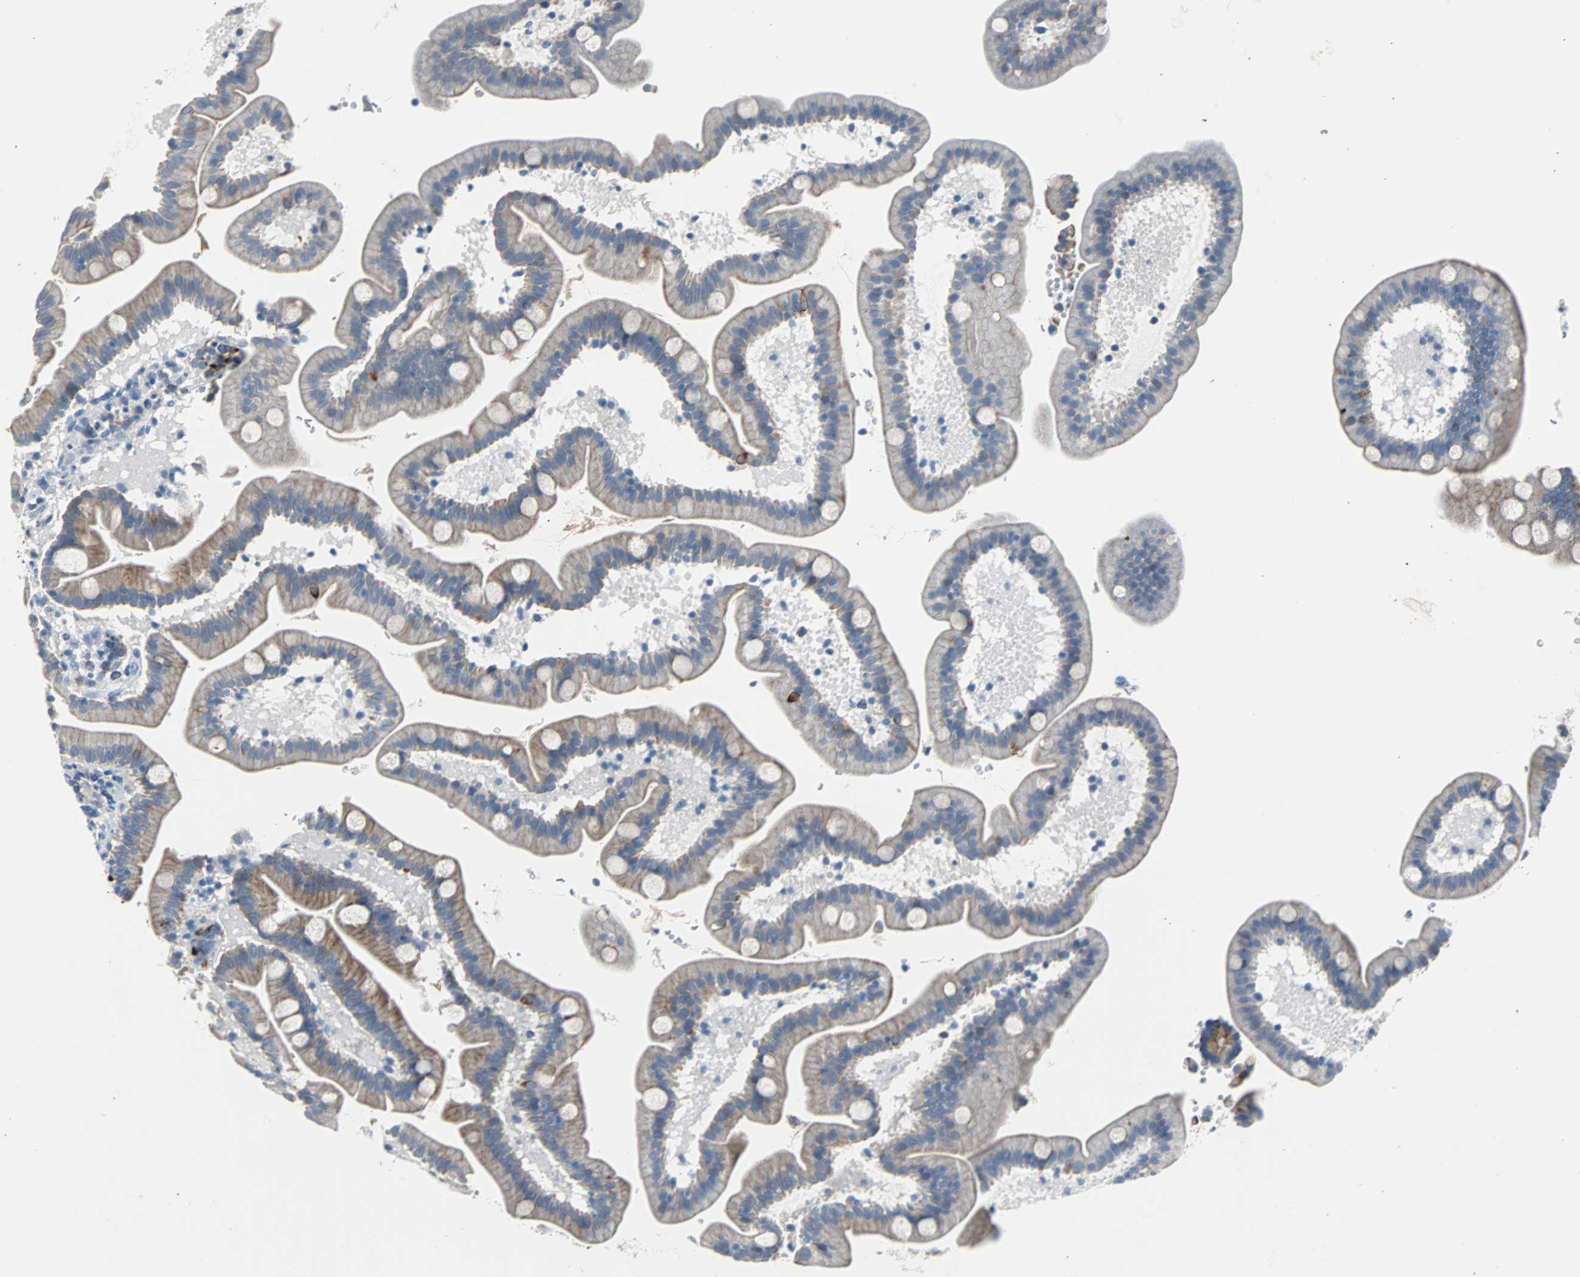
{"staining": {"intensity": "weak", "quantity": "<25%", "location": "cytoplasmic/membranous"}, "tissue": "duodenum", "cell_type": "Glandular cells", "image_type": "normal", "snomed": [{"axis": "morphology", "description": "Normal tissue, NOS"}, {"axis": "topography", "description": "Duodenum"}], "caption": "IHC micrograph of normal duodenum: duodenum stained with DAB (3,3'-diaminobenzidine) demonstrates no significant protein staining in glandular cells.", "gene": "KRT7", "patient": {"sex": "male", "age": 54}}